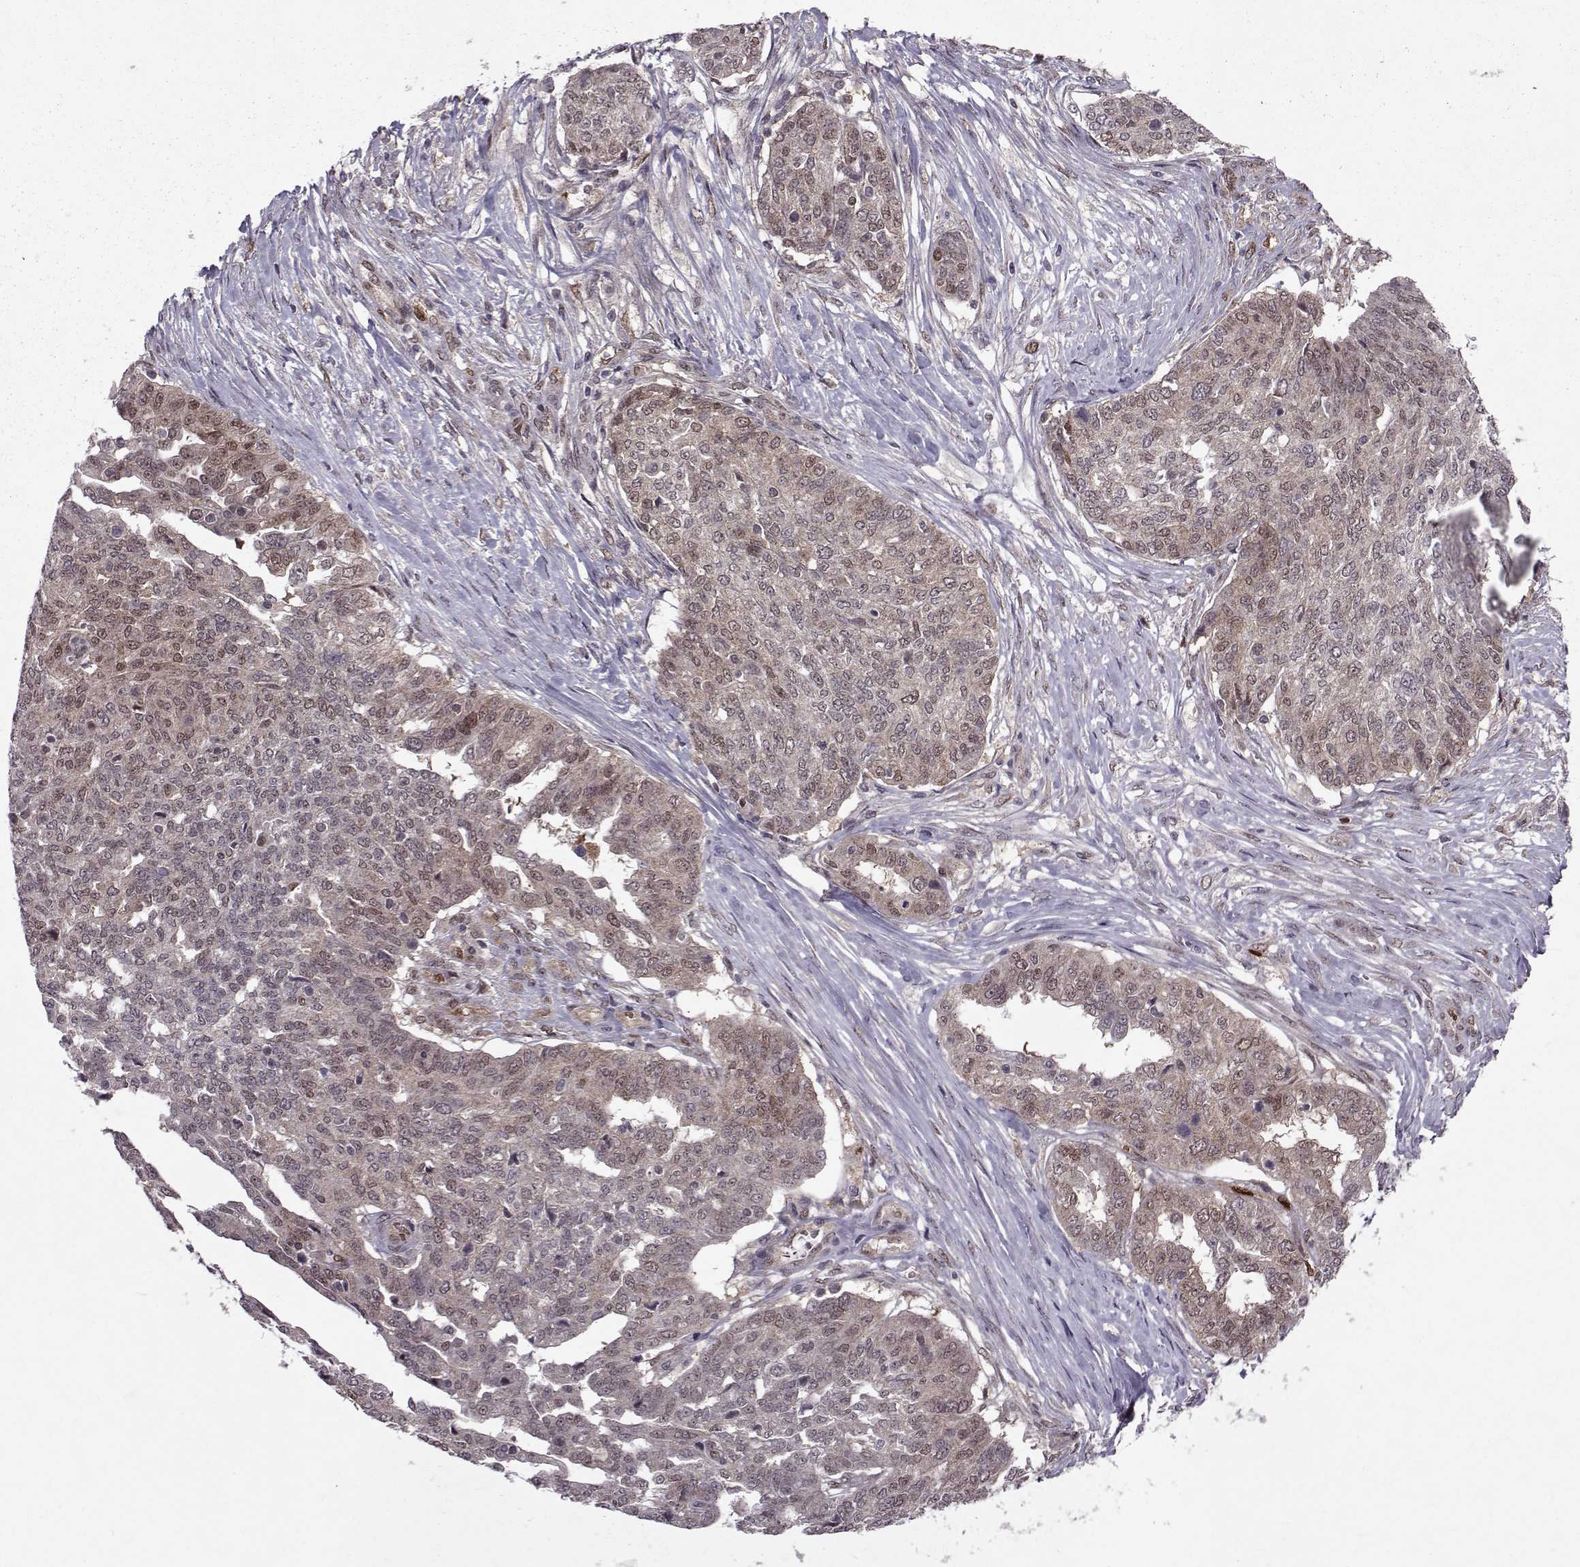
{"staining": {"intensity": "weak", "quantity": "25%-75%", "location": "cytoplasmic/membranous,nuclear"}, "tissue": "ovarian cancer", "cell_type": "Tumor cells", "image_type": "cancer", "snomed": [{"axis": "morphology", "description": "Cystadenocarcinoma, serous, NOS"}, {"axis": "topography", "description": "Ovary"}], "caption": "Protein expression analysis of ovarian serous cystadenocarcinoma exhibits weak cytoplasmic/membranous and nuclear staining in about 25%-75% of tumor cells.", "gene": "CDK4", "patient": {"sex": "female", "age": 67}}